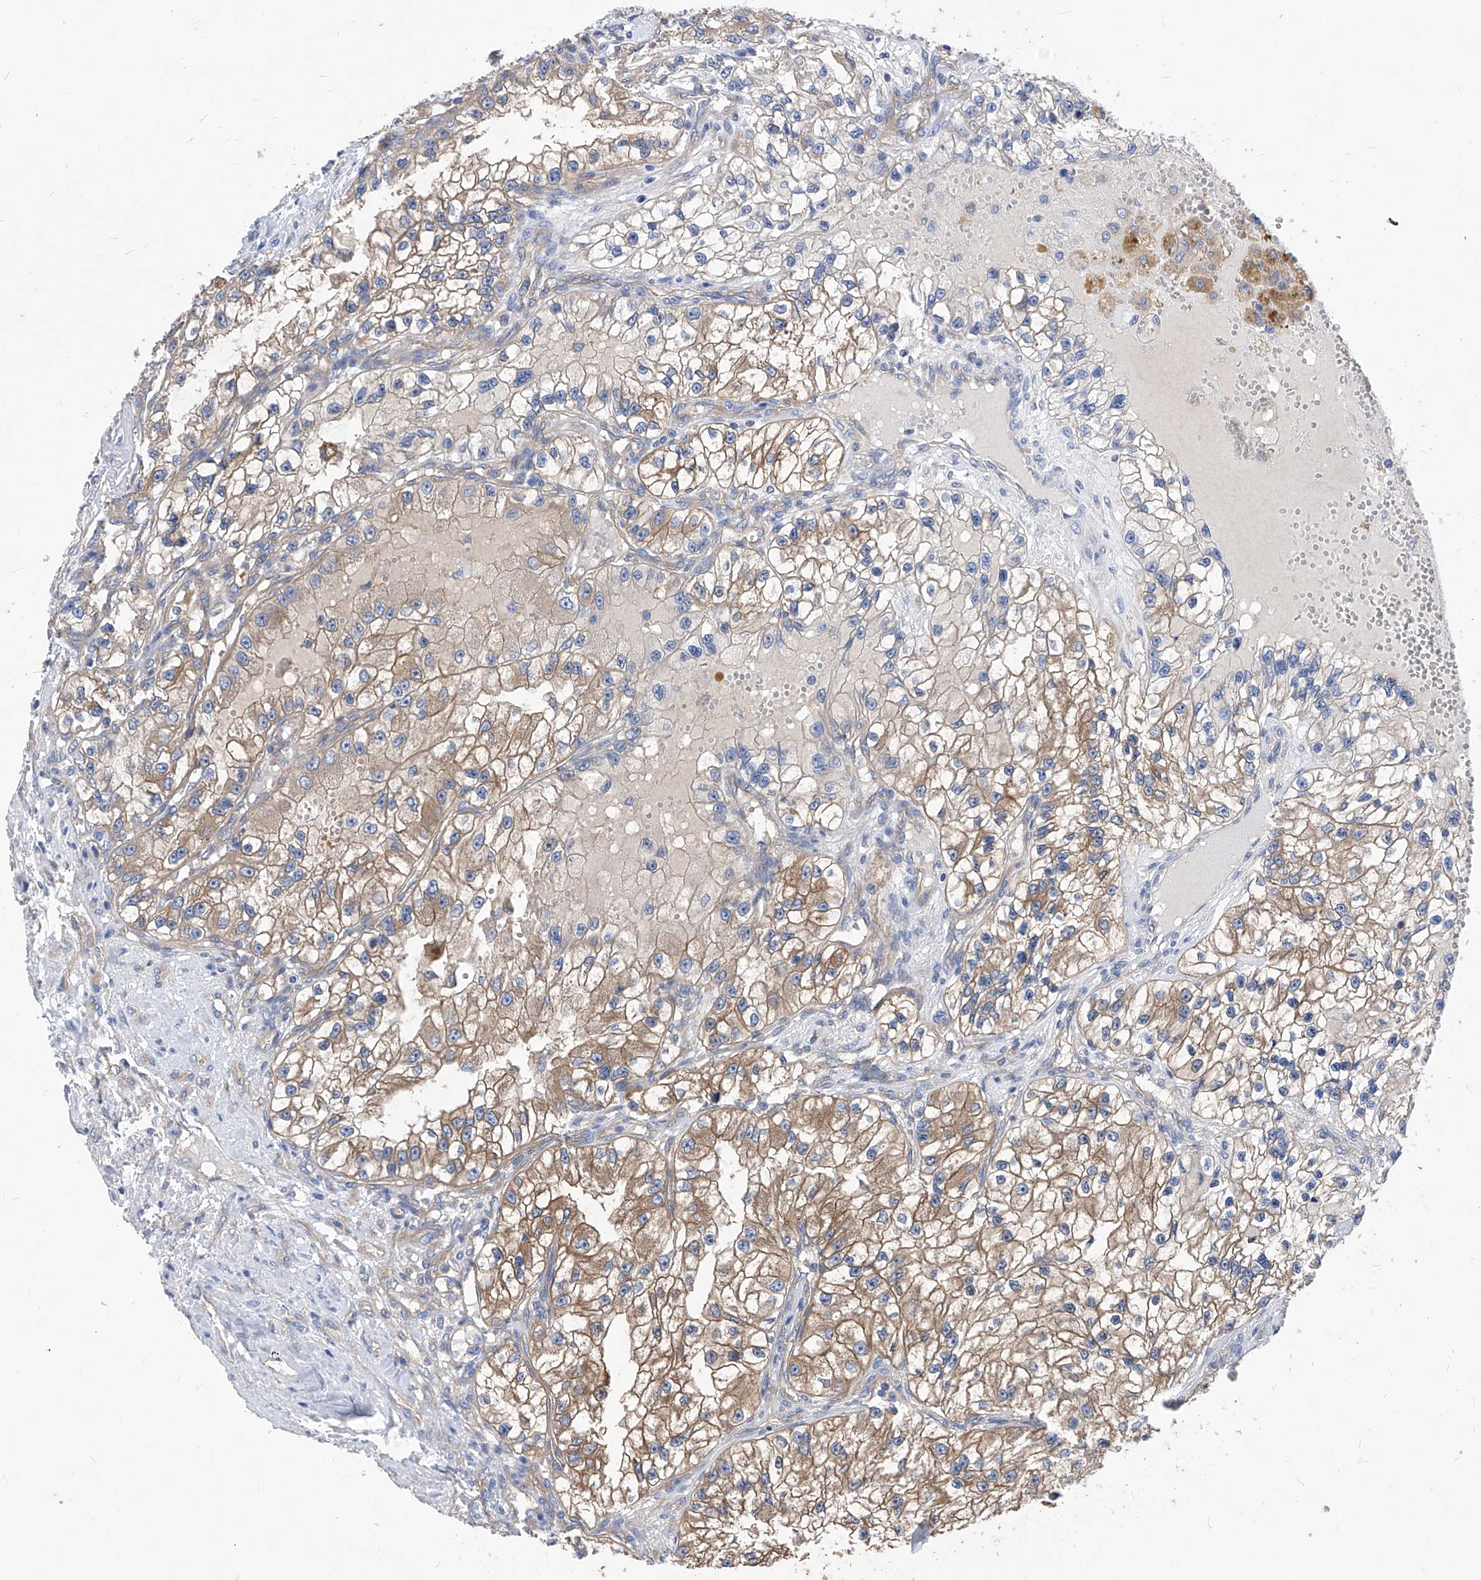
{"staining": {"intensity": "moderate", "quantity": "25%-75%", "location": "cytoplasmic/membranous"}, "tissue": "renal cancer", "cell_type": "Tumor cells", "image_type": "cancer", "snomed": [{"axis": "morphology", "description": "Adenocarcinoma, NOS"}, {"axis": "topography", "description": "Kidney"}], "caption": "Brown immunohistochemical staining in adenocarcinoma (renal) shows moderate cytoplasmic/membranous staining in approximately 25%-75% of tumor cells.", "gene": "XPNPEP1", "patient": {"sex": "female", "age": 57}}